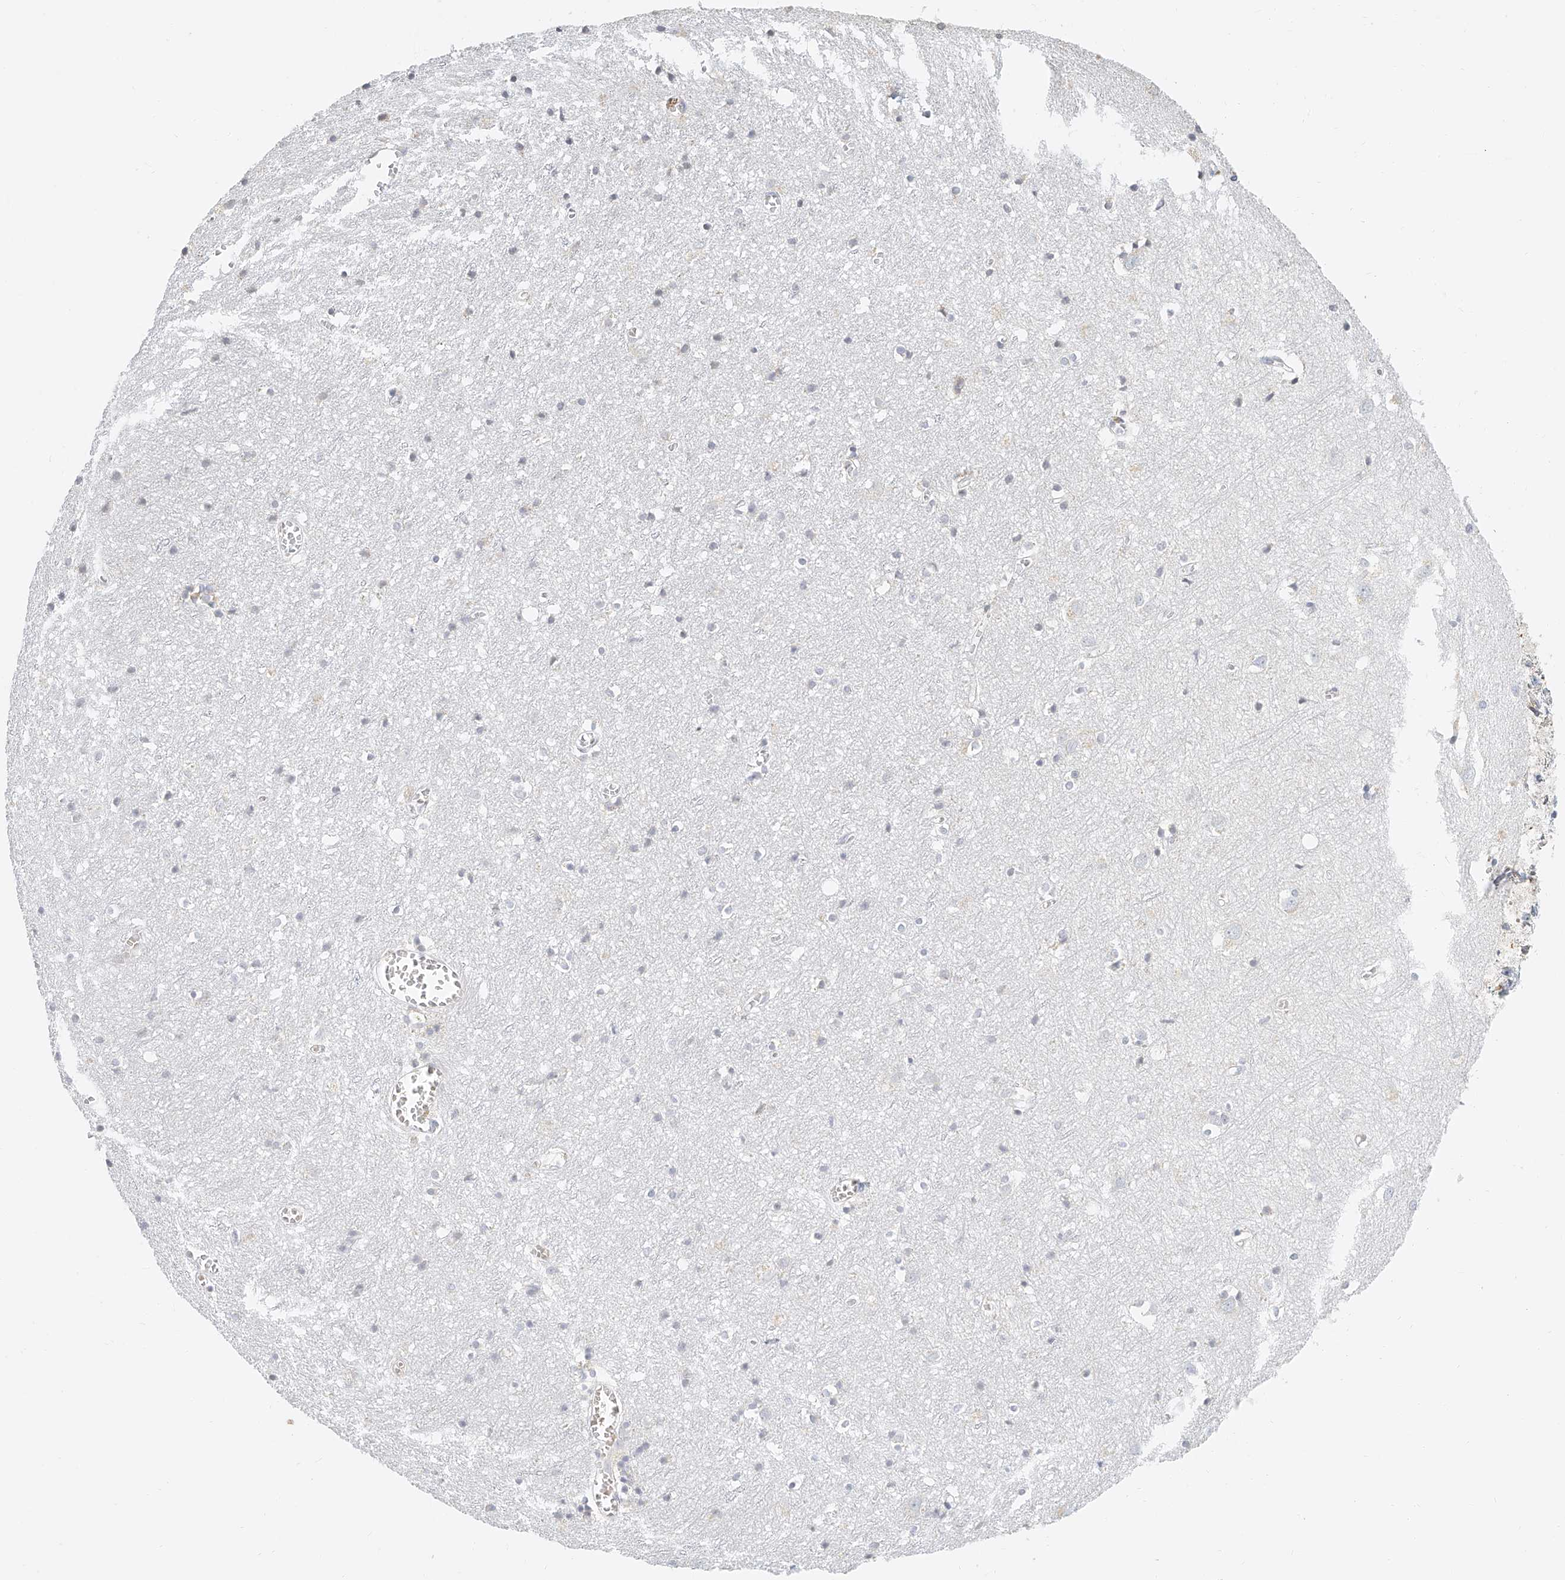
{"staining": {"intensity": "negative", "quantity": "none", "location": "none"}, "tissue": "cerebral cortex", "cell_type": "Endothelial cells", "image_type": "normal", "snomed": [{"axis": "morphology", "description": "Normal tissue, NOS"}, {"axis": "topography", "description": "Cerebral cortex"}], "caption": "Photomicrograph shows no protein staining in endothelial cells of benign cerebral cortex.", "gene": "CXorf58", "patient": {"sex": "female", "age": 64}}